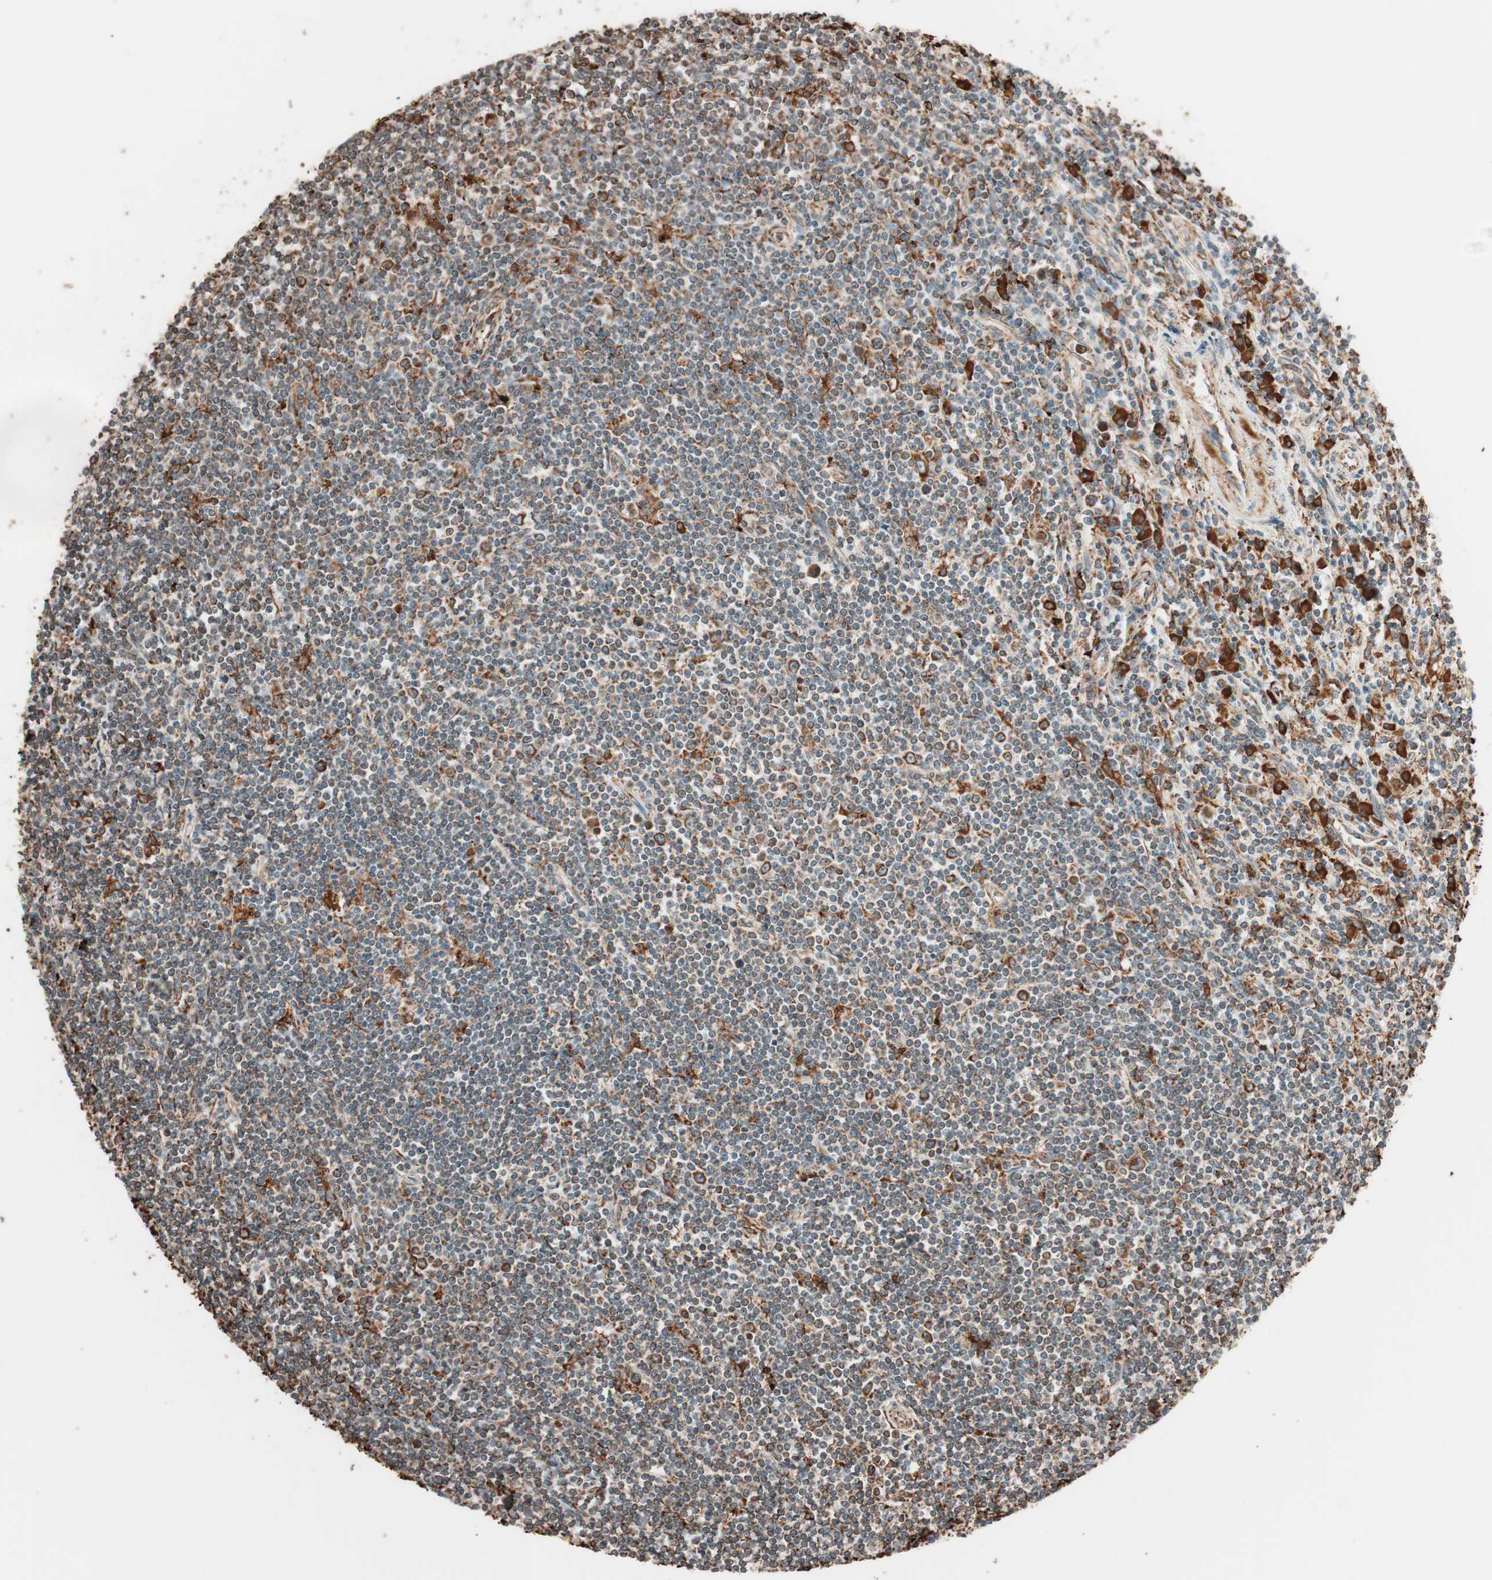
{"staining": {"intensity": "moderate", "quantity": "25%-75%", "location": "cytoplasmic/membranous"}, "tissue": "lymphoma", "cell_type": "Tumor cells", "image_type": "cancer", "snomed": [{"axis": "morphology", "description": "Malignant lymphoma, non-Hodgkin's type, Low grade"}, {"axis": "topography", "description": "Spleen"}], "caption": "Protein expression analysis of lymphoma exhibits moderate cytoplasmic/membranous positivity in approximately 25%-75% of tumor cells. (Stains: DAB in brown, nuclei in blue, Microscopy: brightfield microscopy at high magnification).", "gene": "VEGFA", "patient": {"sex": "male", "age": 76}}